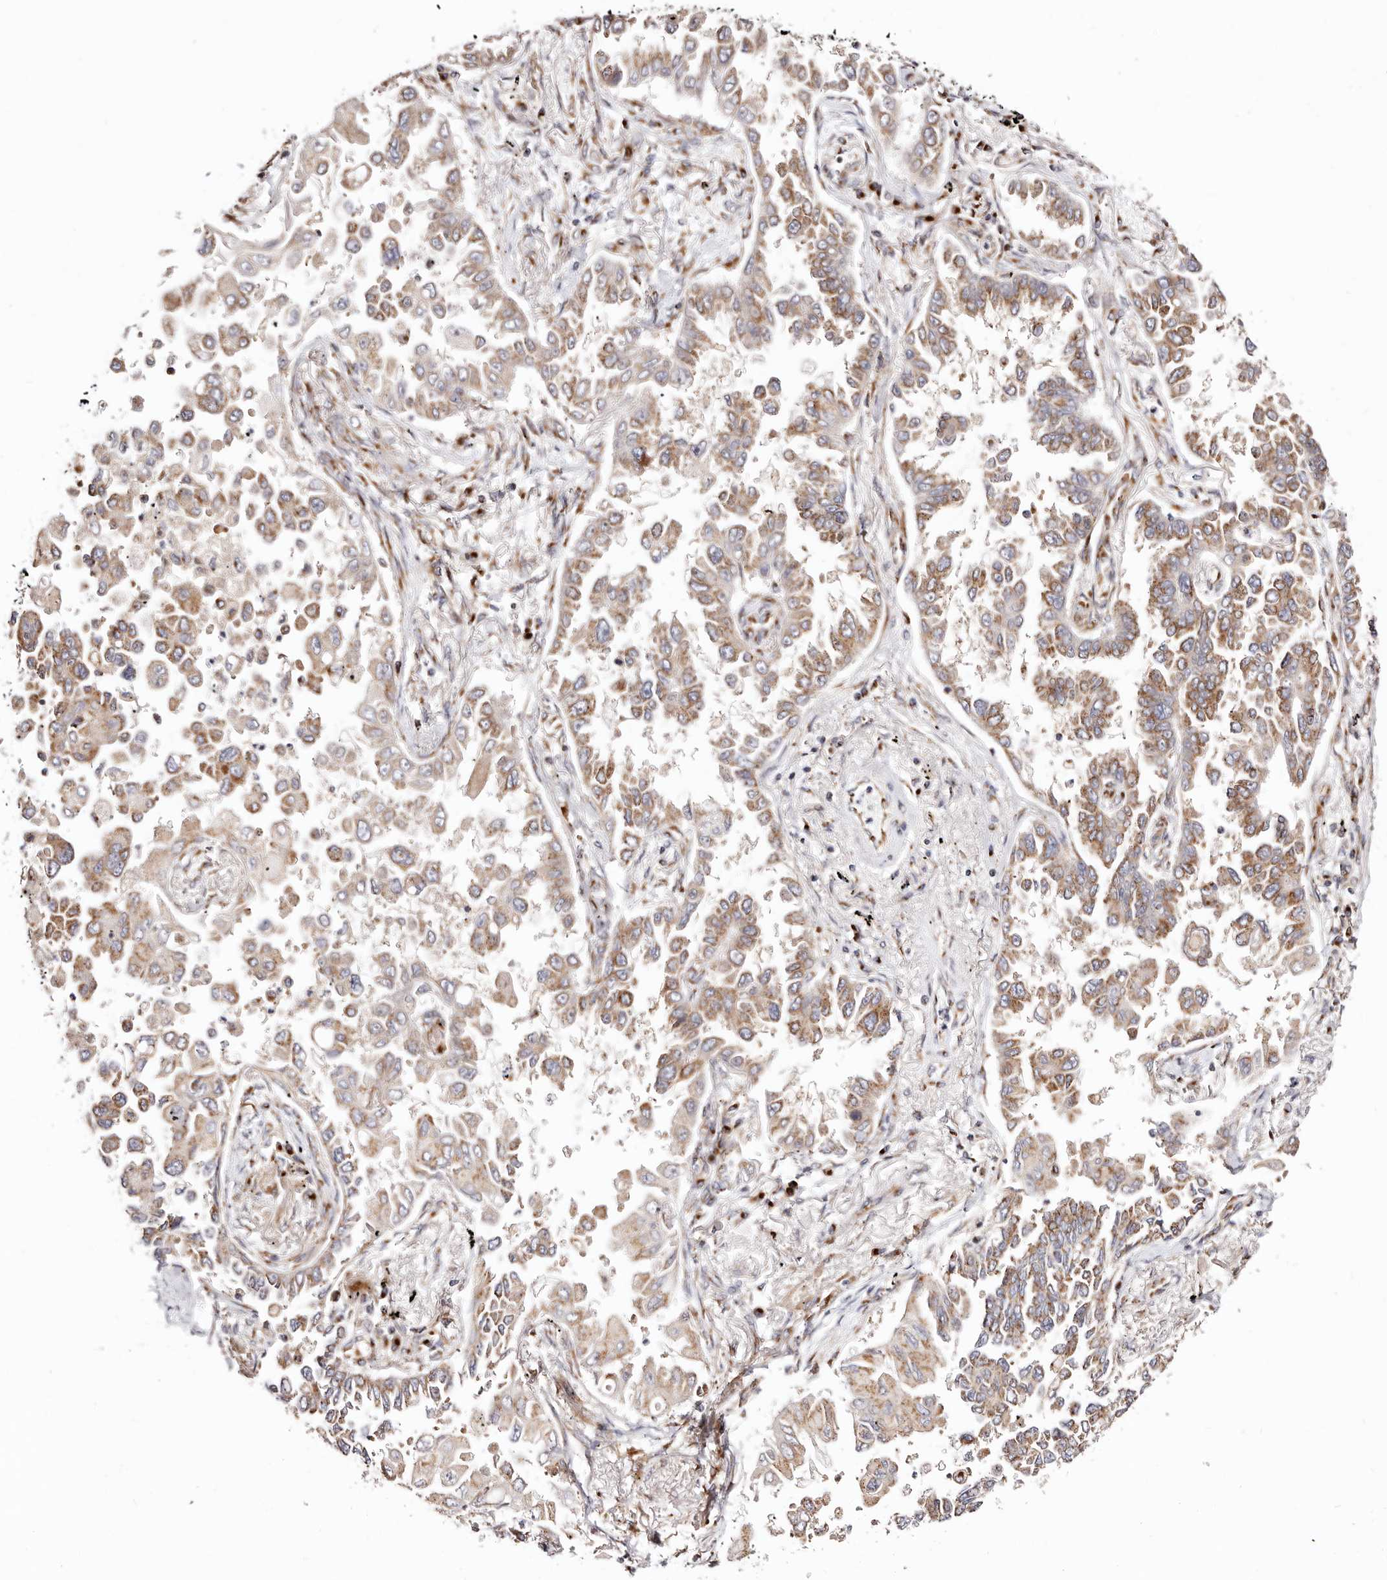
{"staining": {"intensity": "moderate", "quantity": ">75%", "location": "cytoplasmic/membranous"}, "tissue": "lung cancer", "cell_type": "Tumor cells", "image_type": "cancer", "snomed": [{"axis": "morphology", "description": "Adenocarcinoma, NOS"}, {"axis": "topography", "description": "Lung"}], "caption": "The micrograph reveals immunohistochemical staining of lung cancer. There is moderate cytoplasmic/membranous expression is seen in about >75% of tumor cells.", "gene": "MAPK6", "patient": {"sex": "female", "age": 67}}